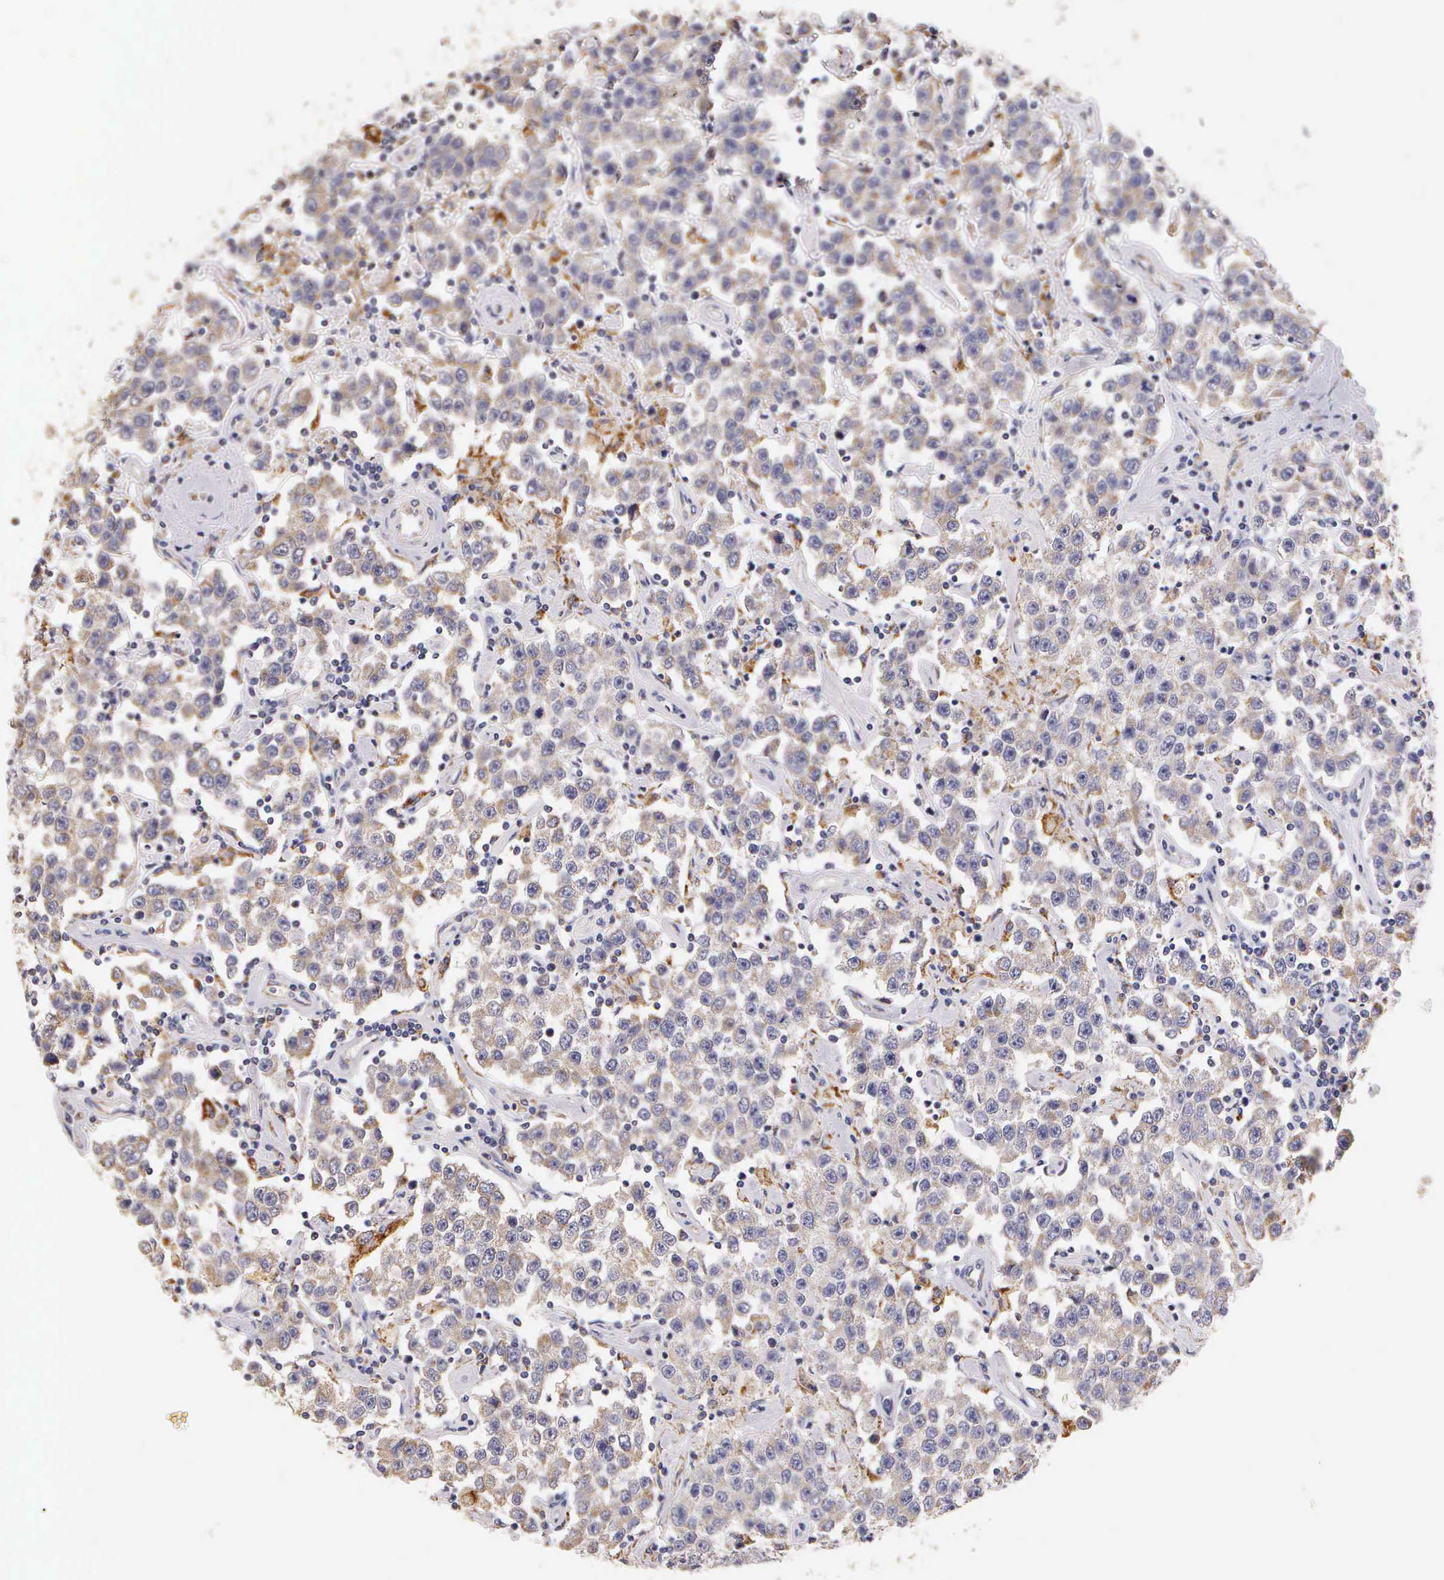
{"staining": {"intensity": "weak", "quantity": "25%-75%", "location": "cytoplasmic/membranous"}, "tissue": "testis cancer", "cell_type": "Tumor cells", "image_type": "cancer", "snomed": [{"axis": "morphology", "description": "Seminoma, NOS"}, {"axis": "topography", "description": "Testis"}], "caption": "Weak cytoplasmic/membranous protein positivity is appreciated in approximately 25%-75% of tumor cells in testis cancer.", "gene": "ESR1", "patient": {"sex": "male", "age": 52}}